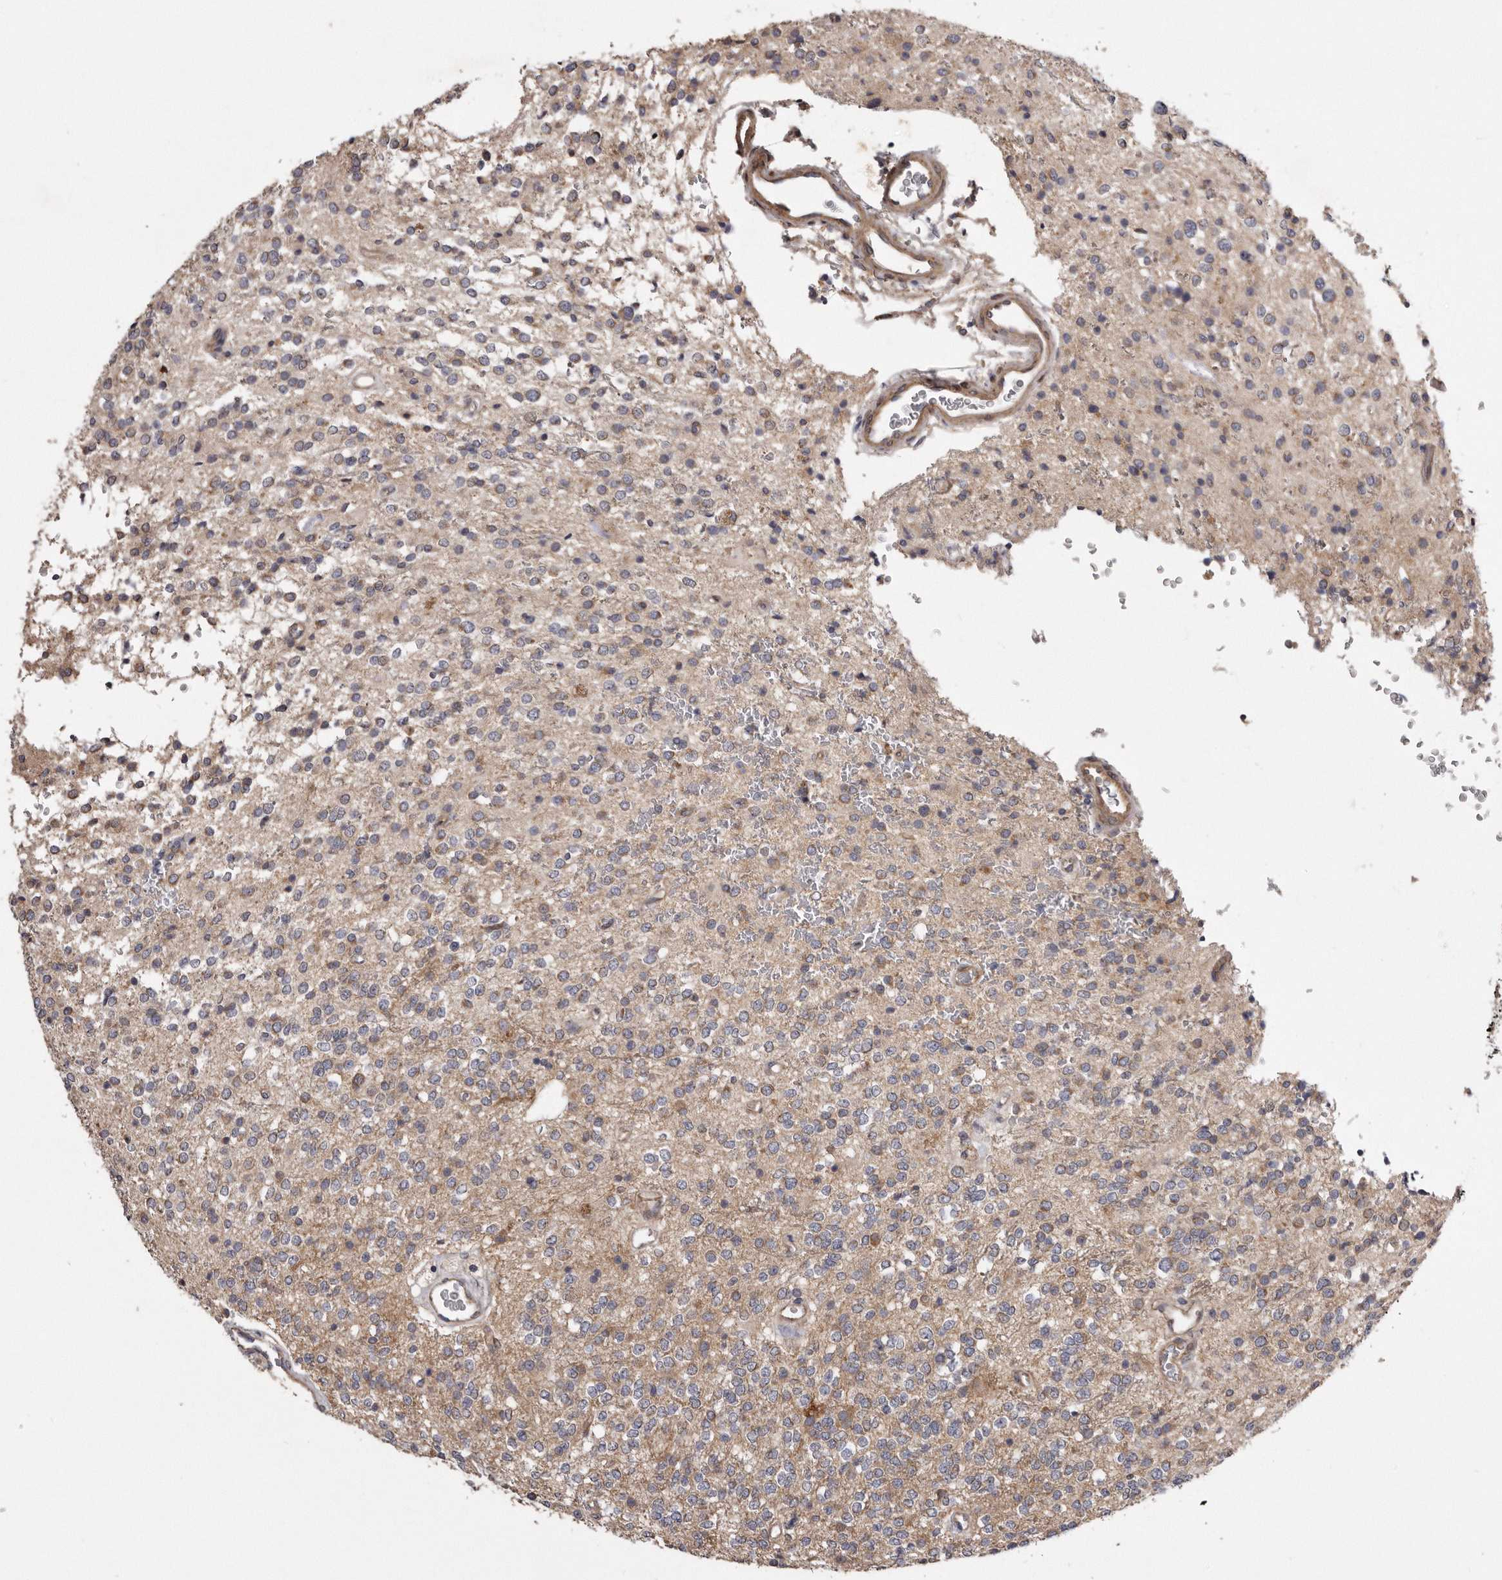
{"staining": {"intensity": "weak", "quantity": "25%-75%", "location": "cytoplasmic/membranous"}, "tissue": "glioma", "cell_type": "Tumor cells", "image_type": "cancer", "snomed": [{"axis": "morphology", "description": "Glioma, malignant, High grade"}, {"axis": "topography", "description": "Brain"}], "caption": "DAB (3,3'-diaminobenzidine) immunohistochemical staining of human glioma exhibits weak cytoplasmic/membranous protein staining in about 25%-75% of tumor cells. (DAB IHC, brown staining for protein, blue staining for nuclei).", "gene": "ARMCX1", "patient": {"sex": "male", "age": 34}}